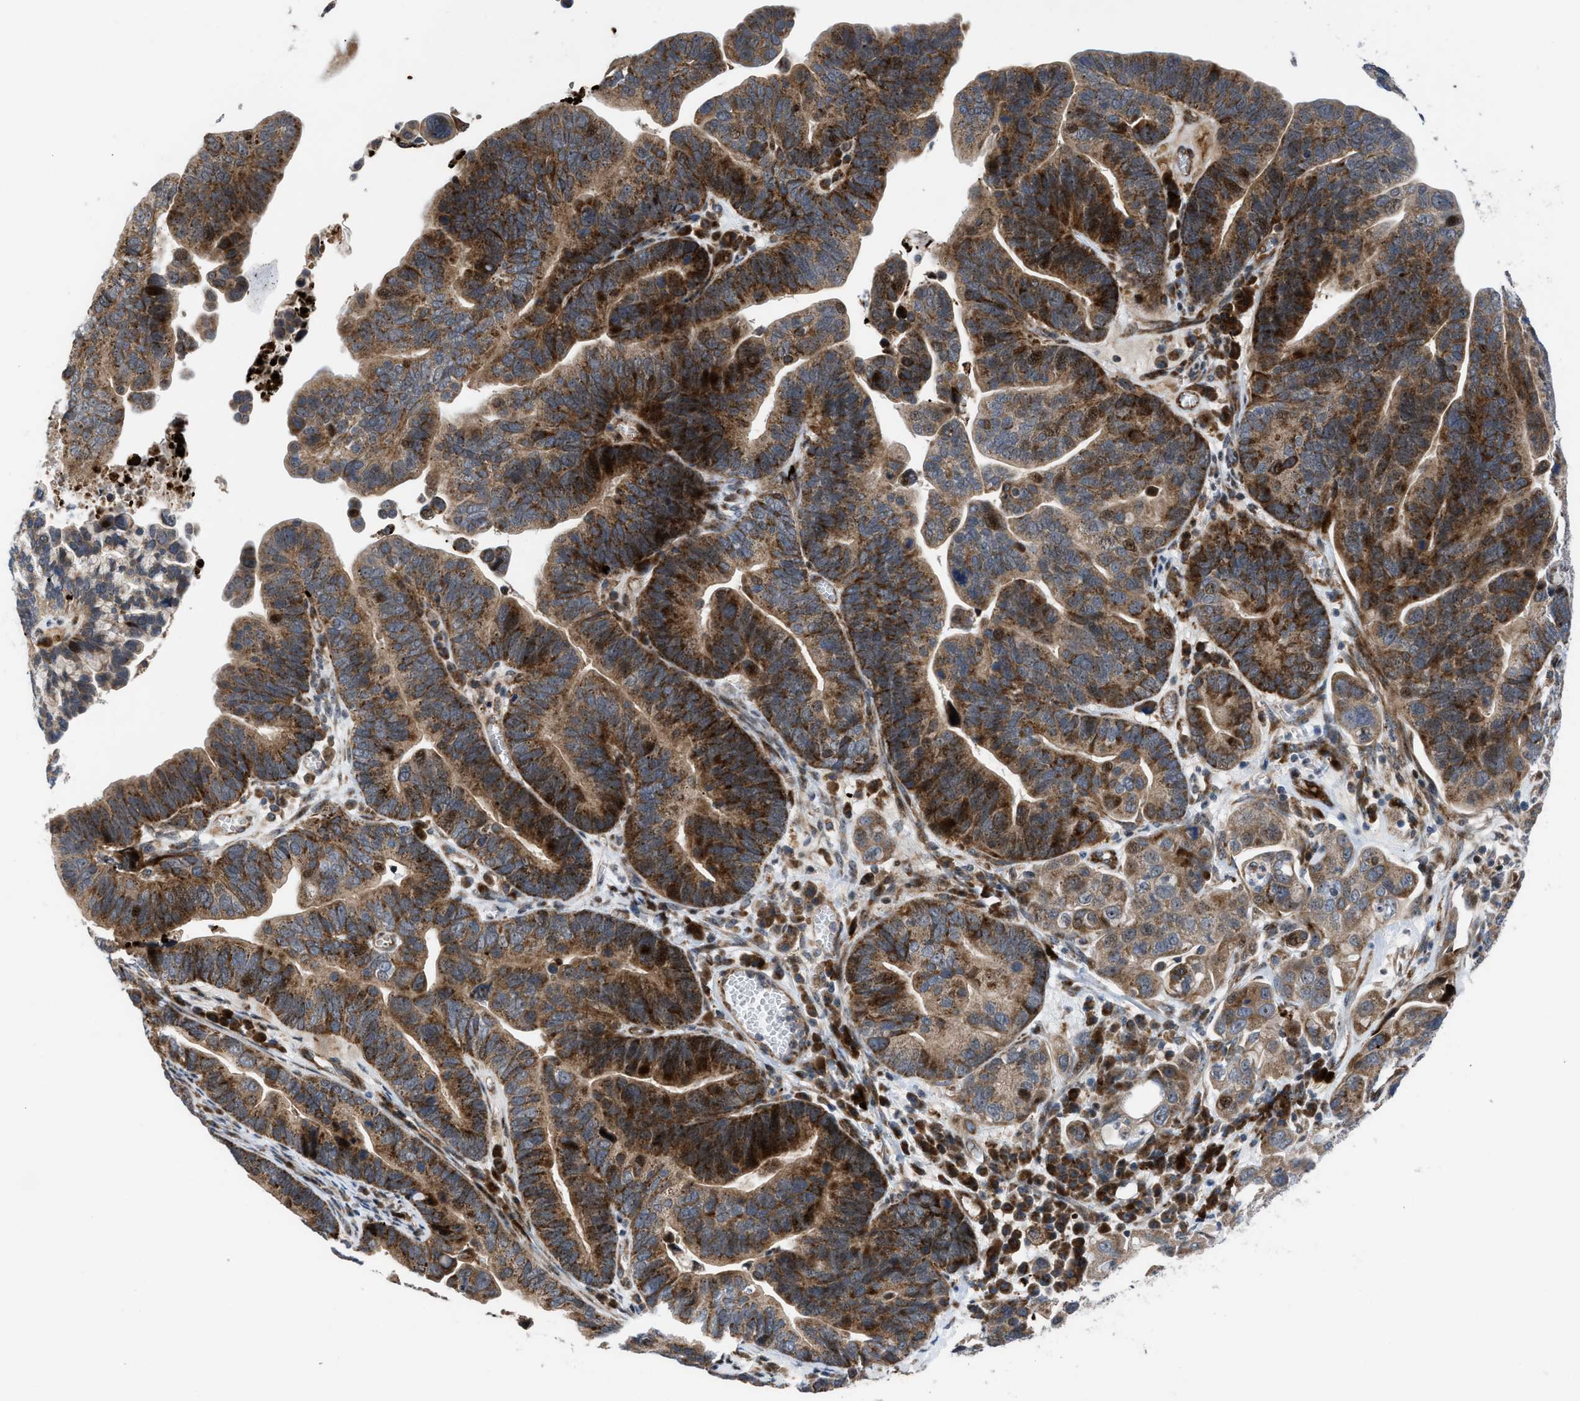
{"staining": {"intensity": "moderate", "quantity": ">75%", "location": "cytoplasmic/membranous"}, "tissue": "ovarian cancer", "cell_type": "Tumor cells", "image_type": "cancer", "snomed": [{"axis": "morphology", "description": "Cystadenocarcinoma, serous, NOS"}, {"axis": "topography", "description": "Ovary"}], "caption": "Protein expression analysis of human serous cystadenocarcinoma (ovarian) reveals moderate cytoplasmic/membranous positivity in about >75% of tumor cells.", "gene": "AP3M2", "patient": {"sex": "female", "age": 56}}